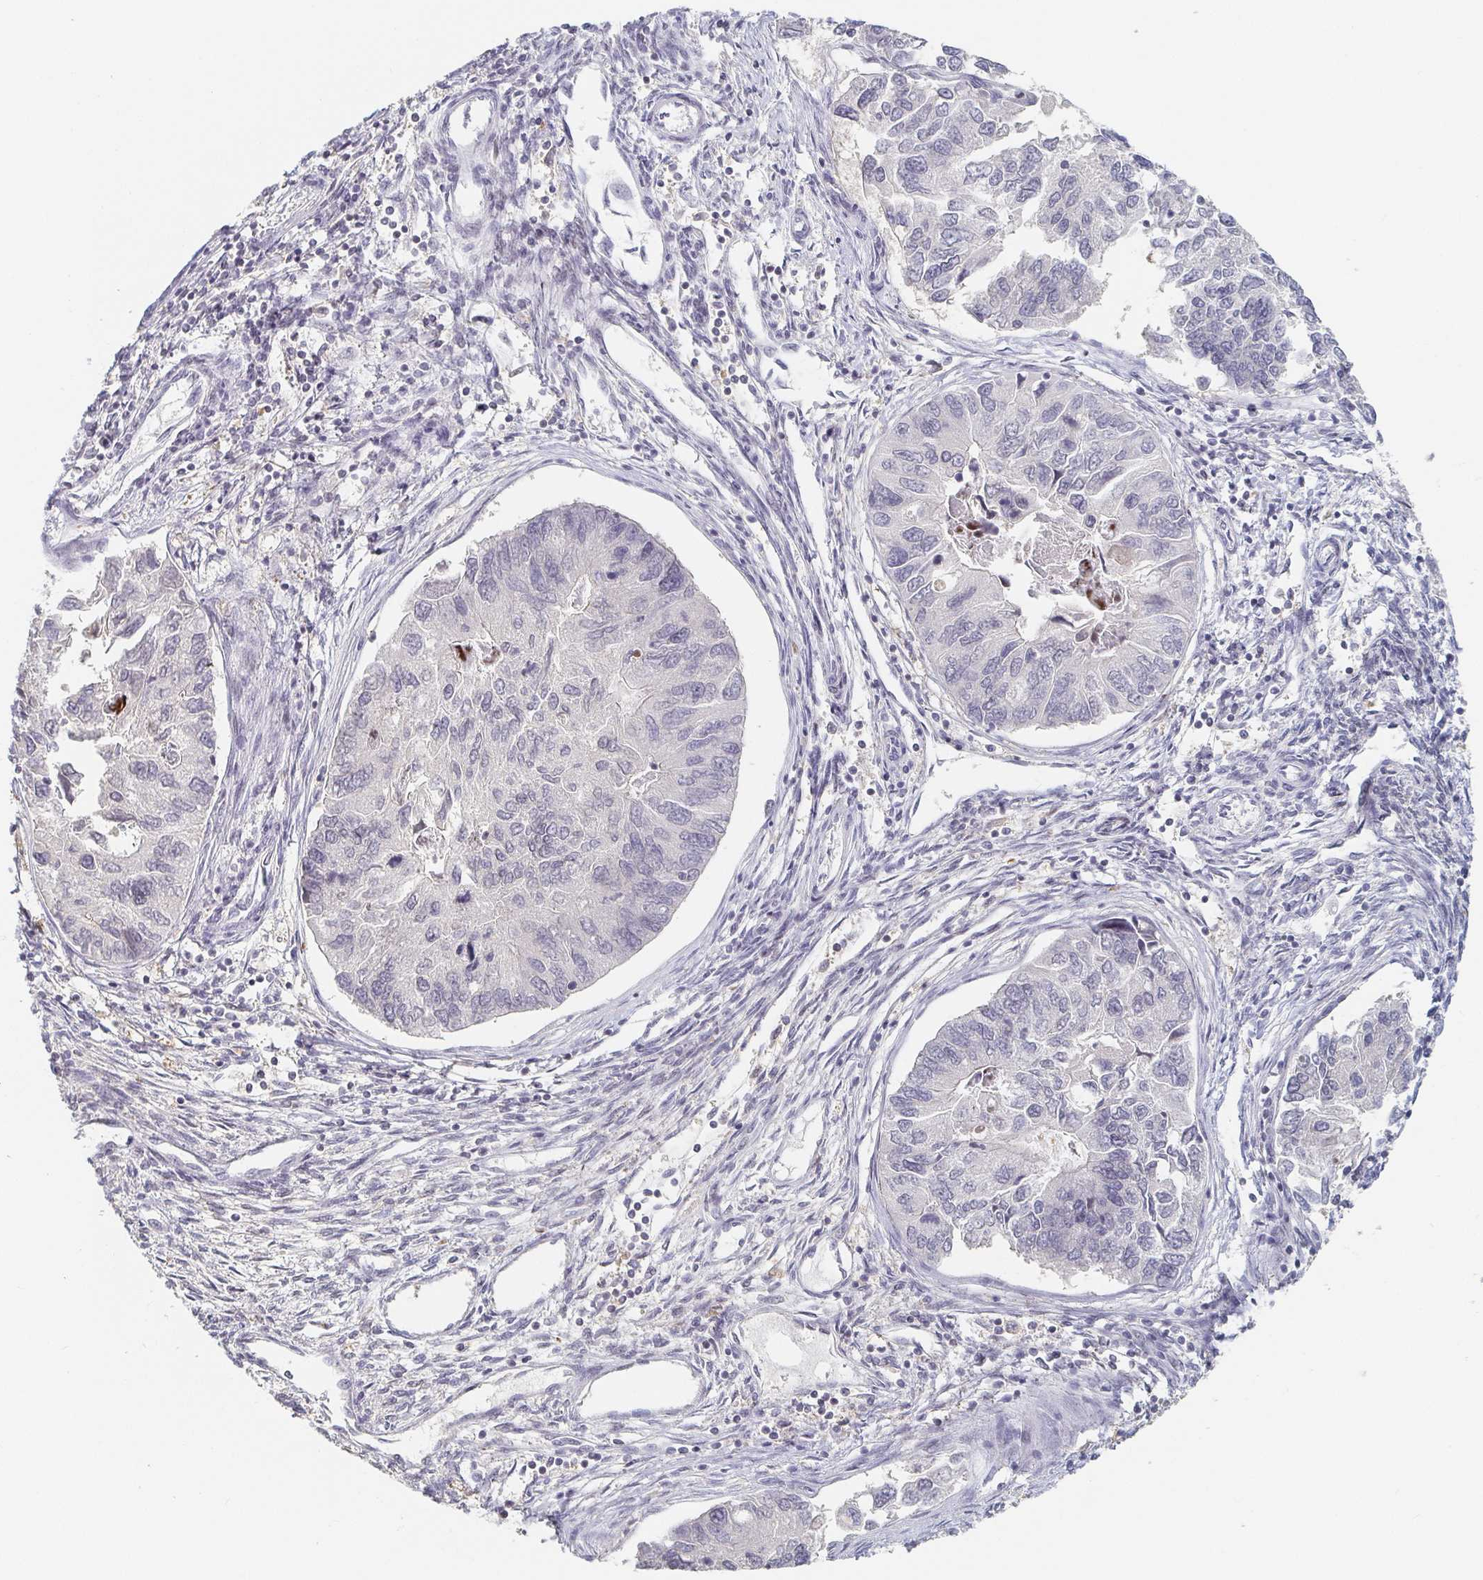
{"staining": {"intensity": "negative", "quantity": "none", "location": "none"}, "tissue": "endometrial cancer", "cell_type": "Tumor cells", "image_type": "cancer", "snomed": [{"axis": "morphology", "description": "Carcinoma, NOS"}, {"axis": "topography", "description": "Uterus"}], "caption": "DAB (3,3'-diaminobenzidine) immunohistochemical staining of endometrial carcinoma exhibits no significant staining in tumor cells. (DAB (3,3'-diaminobenzidine) immunohistochemistry visualized using brightfield microscopy, high magnification).", "gene": "NME9", "patient": {"sex": "female", "age": 76}}